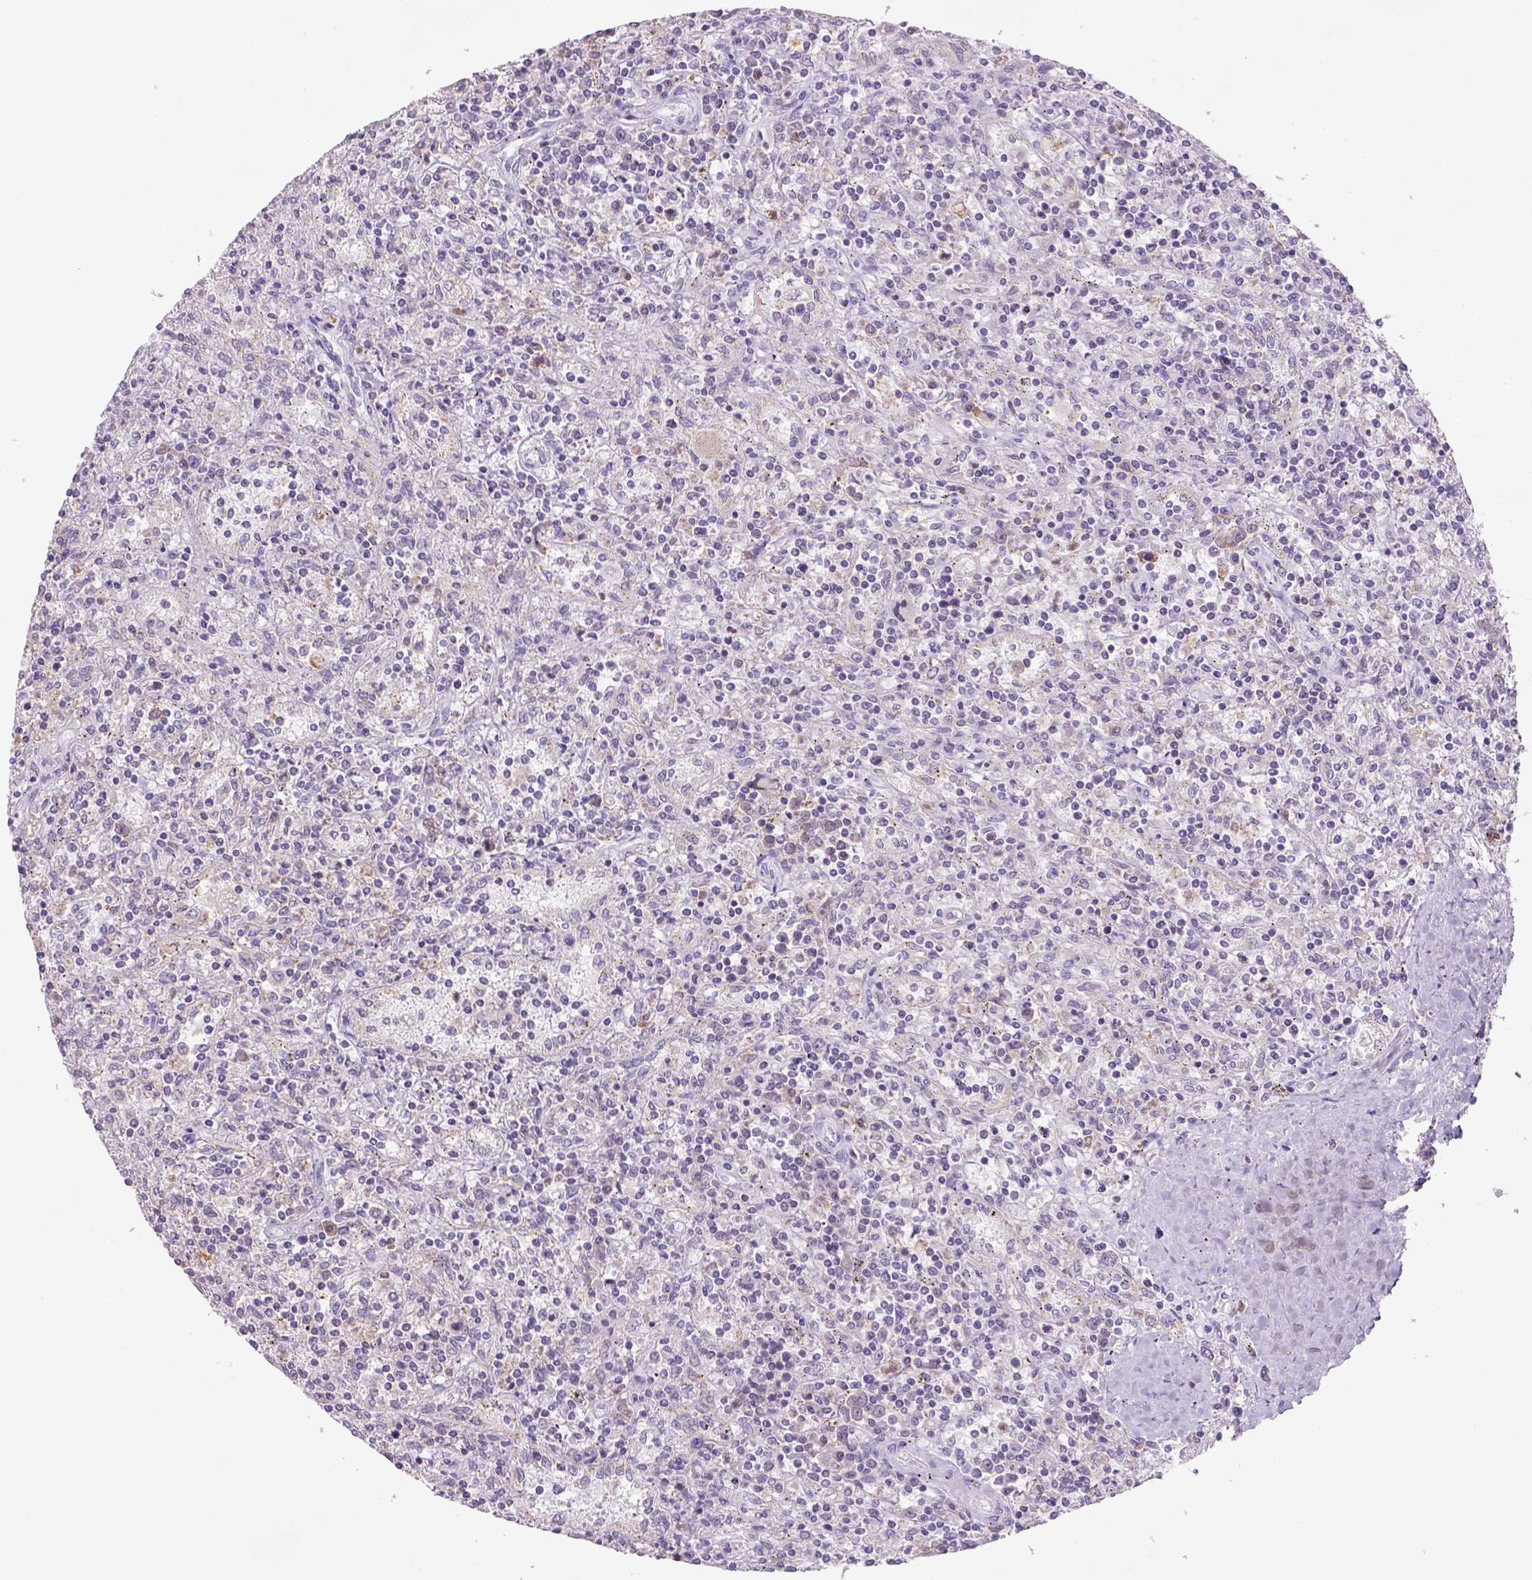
{"staining": {"intensity": "negative", "quantity": "none", "location": "none"}, "tissue": "lymphoma", "cell_type": "Tumor cells", "image_type": "cancer", "snomed": [{"axis": "morphology", "description": "Malignant lymphoma, non-Hodgkin's type, Low grade"}, {"axis": "topography", "description": "Spleen"}], "caption": "This is a histopathology image of immunohistochemistry (IHC) staining of malignant lymphoma, non-Hodgkin's type (low-grade), which shows no expression in tumor cells.", "gene": "NAALAD2", "patient": {"sex": "male", "age": 62}}